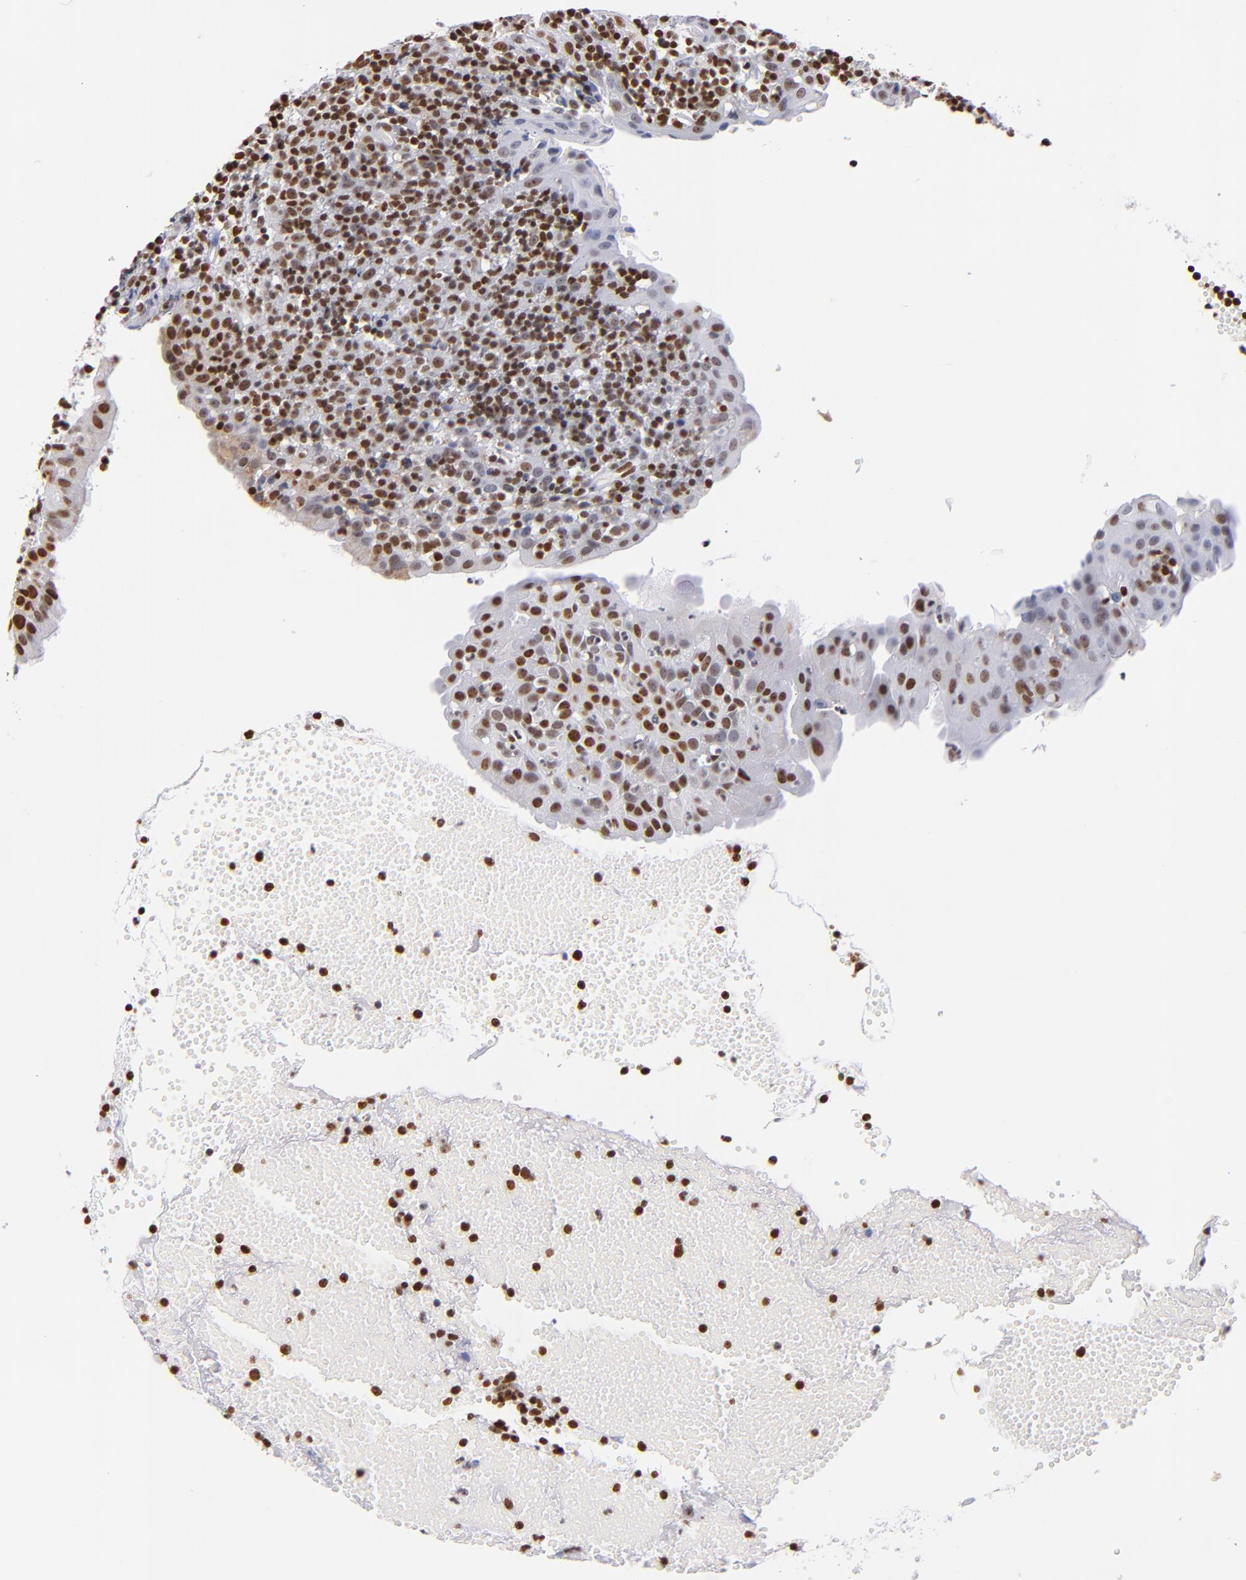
{"staining": {"intensity": "weak", "quantity": "25%-75%", "location": "nuclear"}, "tissue": "tonsil", "cell_type": "Germinal center cells", "image_type": "normal", "snomed": [{"axis": "morphology", "description": "Normal tissue, NOS"}, {"axis": "topography", "description": "Tonsil"}], "caption": "Protein expression by immunohistochemistry (IHC) demonstrates weak nuclear staining in approximately 25%-75% of germinal center cells in normal tonsil. Using DAB (brown) and hematoxylin (blue) stains, captured at high magnification using brightfield microscopy.", "gene": "IFI16", "patient": {"sex": "female", "age": 40}}